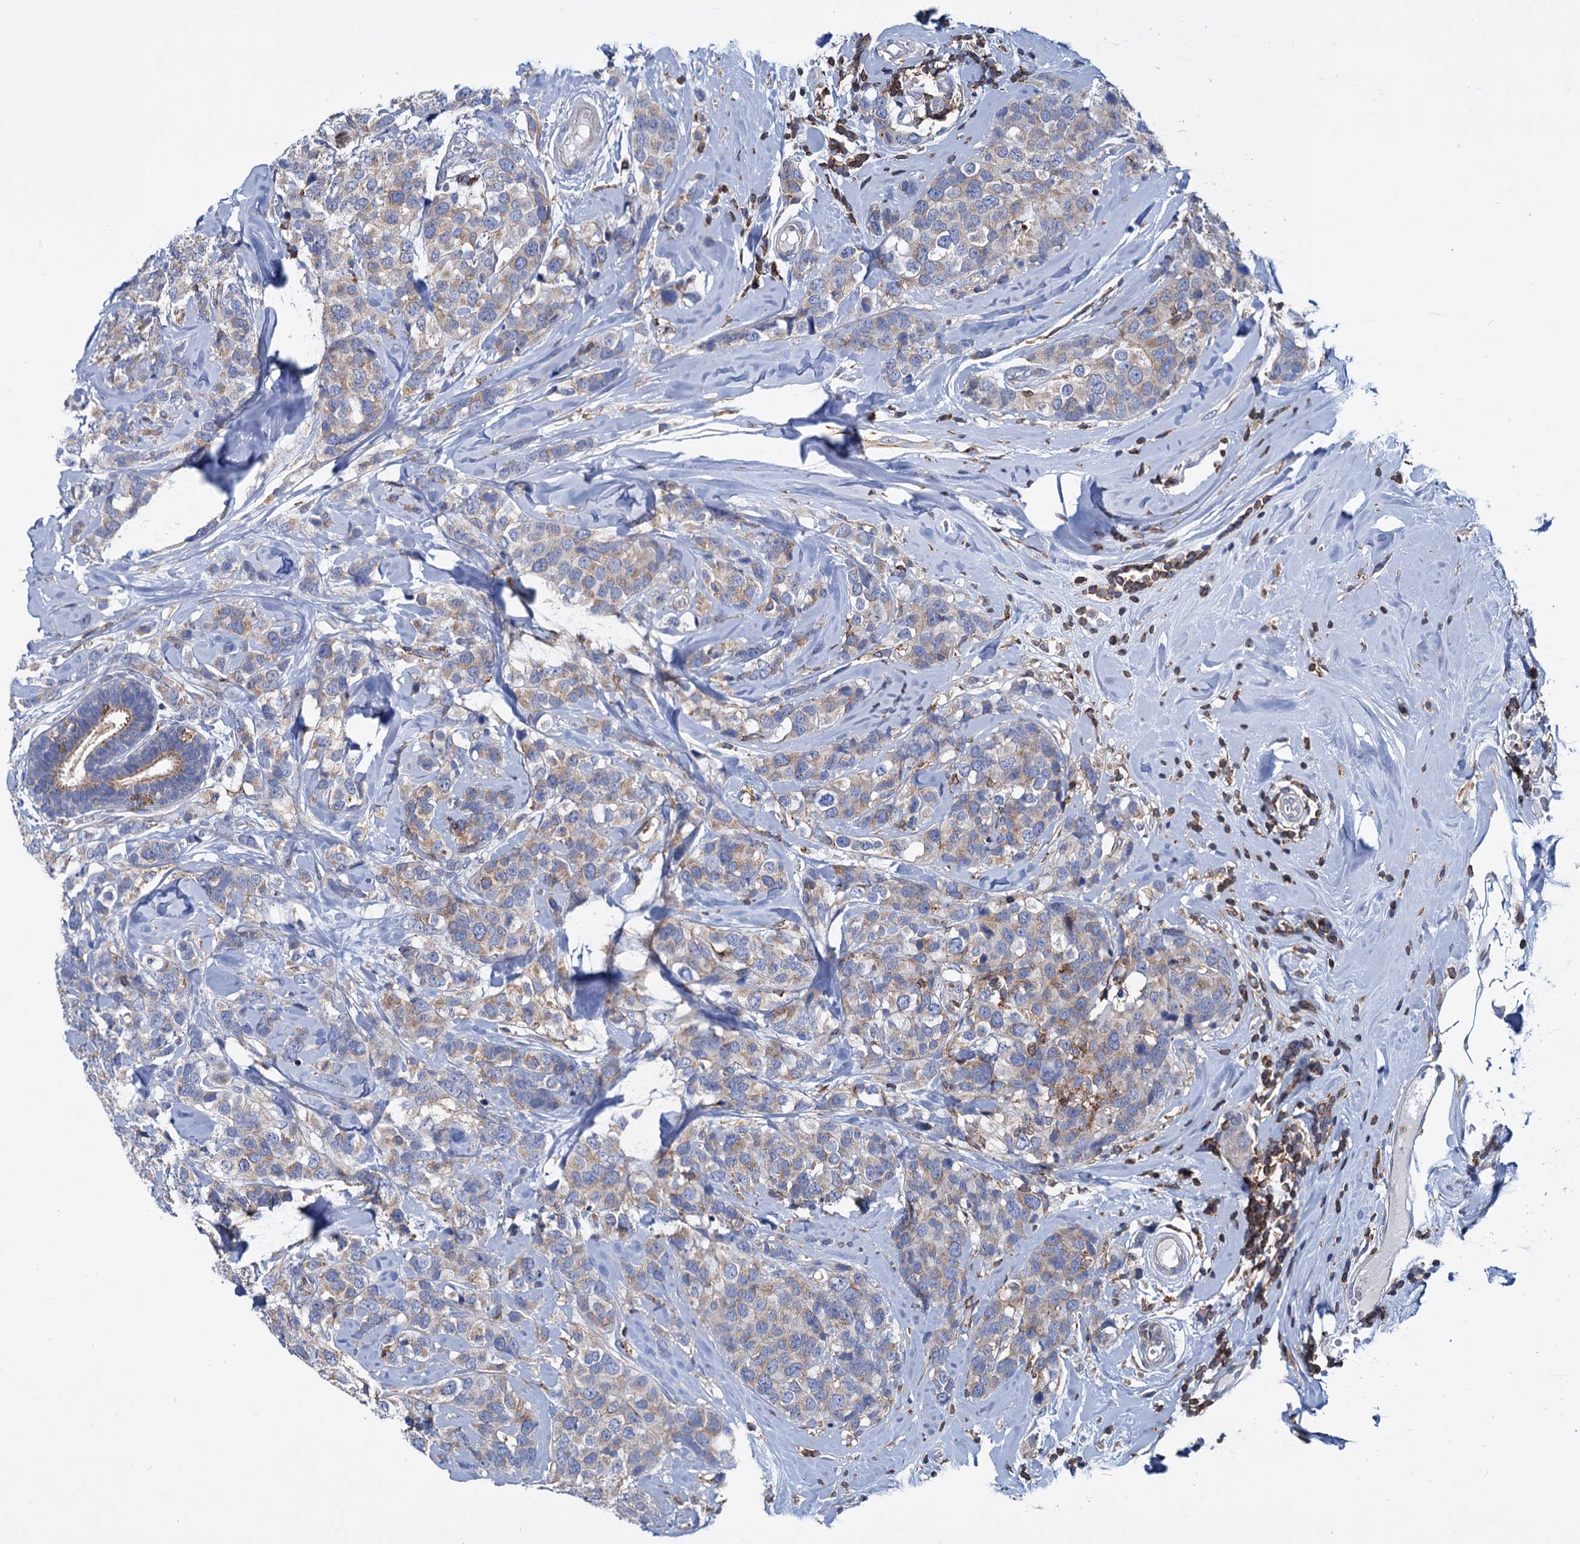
{"staining": {"intensity": "weak", "quantity": "25%-75%", "location": "cytoplasmic/membranous"}, "tissue": "breast cancer", "cell_type": "Tumor cells", "image_type": "cancer", "snomed": [{"axis": "morphology", "description": "Lobular carcinoma"}, {"axis": "topography", "description": "Breast"}], "caption": "Protein expression analysis of breast lobular carcinoma displays weak cytoplasmic/membranous staining in approximately 25%-75% of tumor cells.", "gene": "LRCH4", "patient": {"sex": "female", "age": 59}}